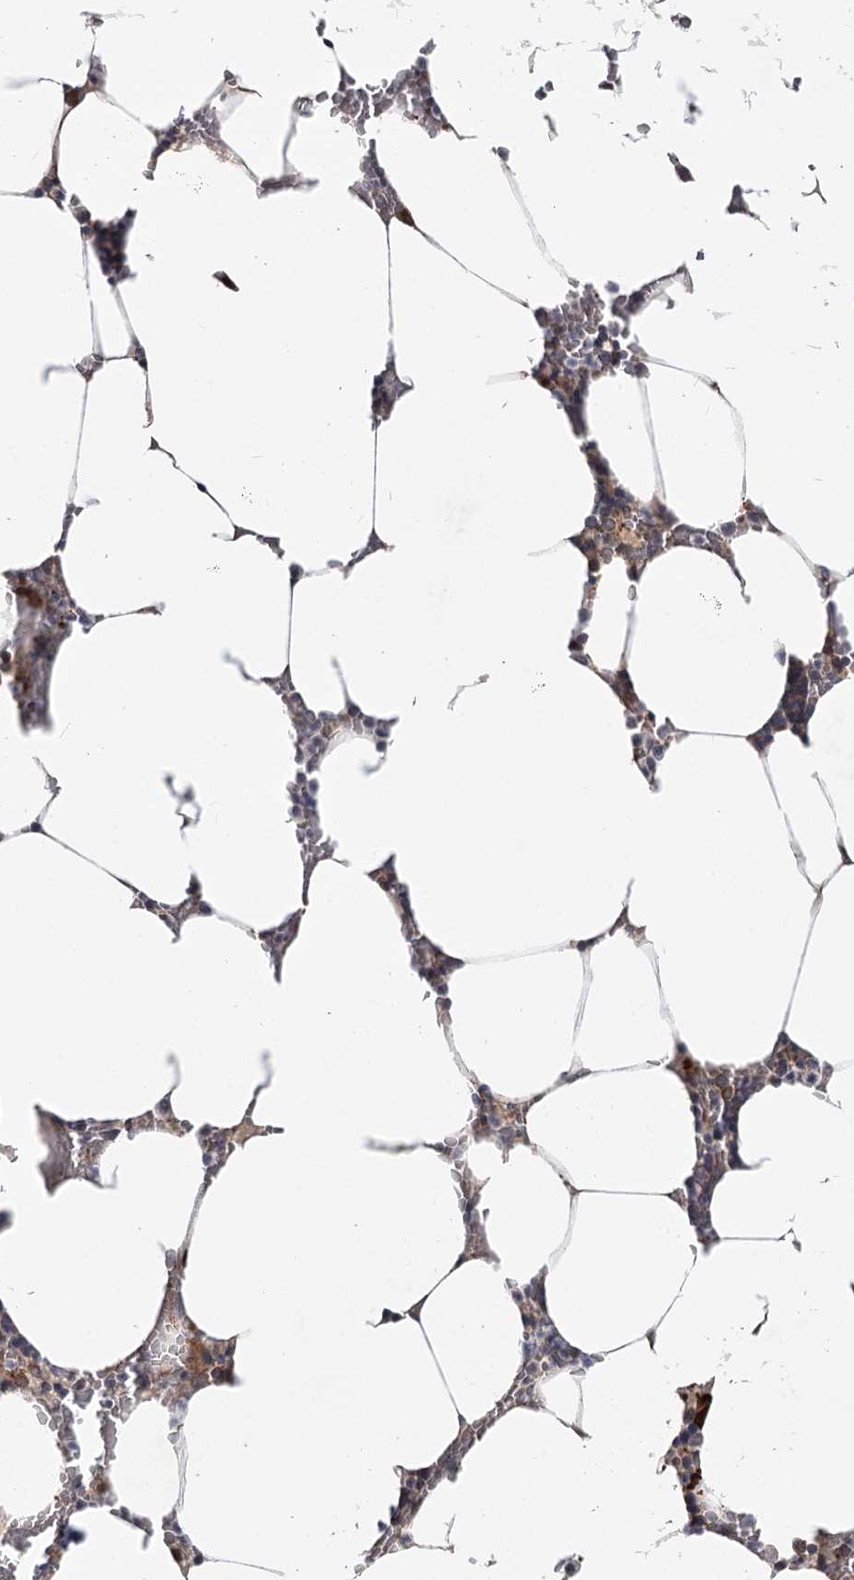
{"staining": {"intensity": "strong", "quantity": "<25%", "location": "cytoplasmic/membranous"}, "tissue": "bone marrow", "cell_type": "Hematopoietic cells", "image_type": "normal", "snomed": [{"axis": "morphology", "description": "Normal tissue, NOS"}, {"axis": "topography", "description": "Bone marrow"}], "caption": "Bone marrow was stained to show a protein in brown. There is medium levels of strong cytoplasmic/membranous positivity in approximately <25% of hematopoietic cells.", "gene": "CCNG2", "patient": {"sex": "male", "age": 70}}